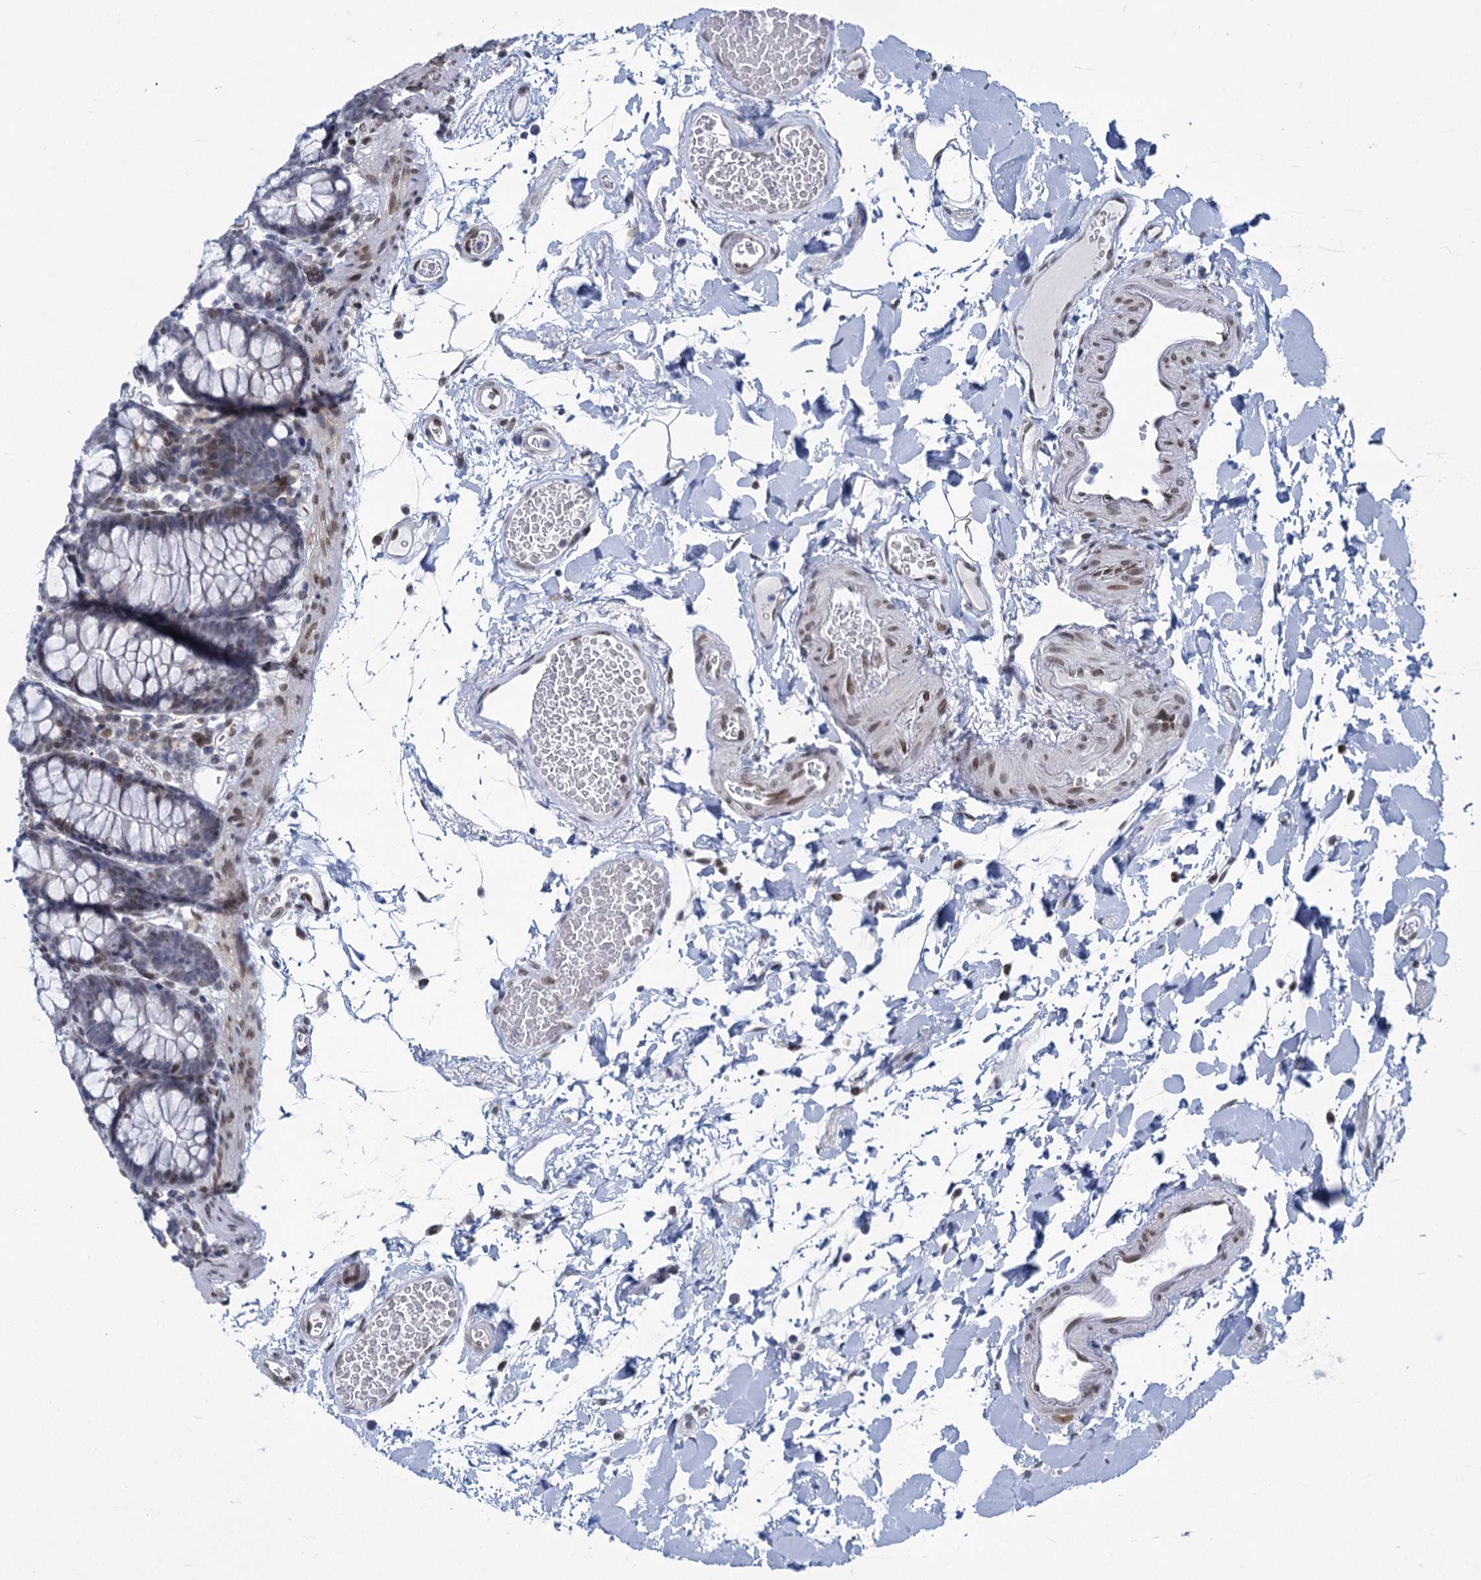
{"staining": {"intensity": "moderate", "quantity": "25%-75%", "location": "nuclear"}, "tissue": "colon", "cell_type": "Endothelial cells", "image_type": "normal", "snomed": [{"axis": "morphology", "description": "Normal tissue, NOS"}, {"axis": "topography", "description": "Colon"}], "caption": "This histopathology image displays immunohistochemistry (IHC) staining of normal human colon, with medium moderate nuclear expression in approximately 25%-75% of endothelial cells.", "gene": "PRSS35", "patient": {"sex": "male", "age": 75}}